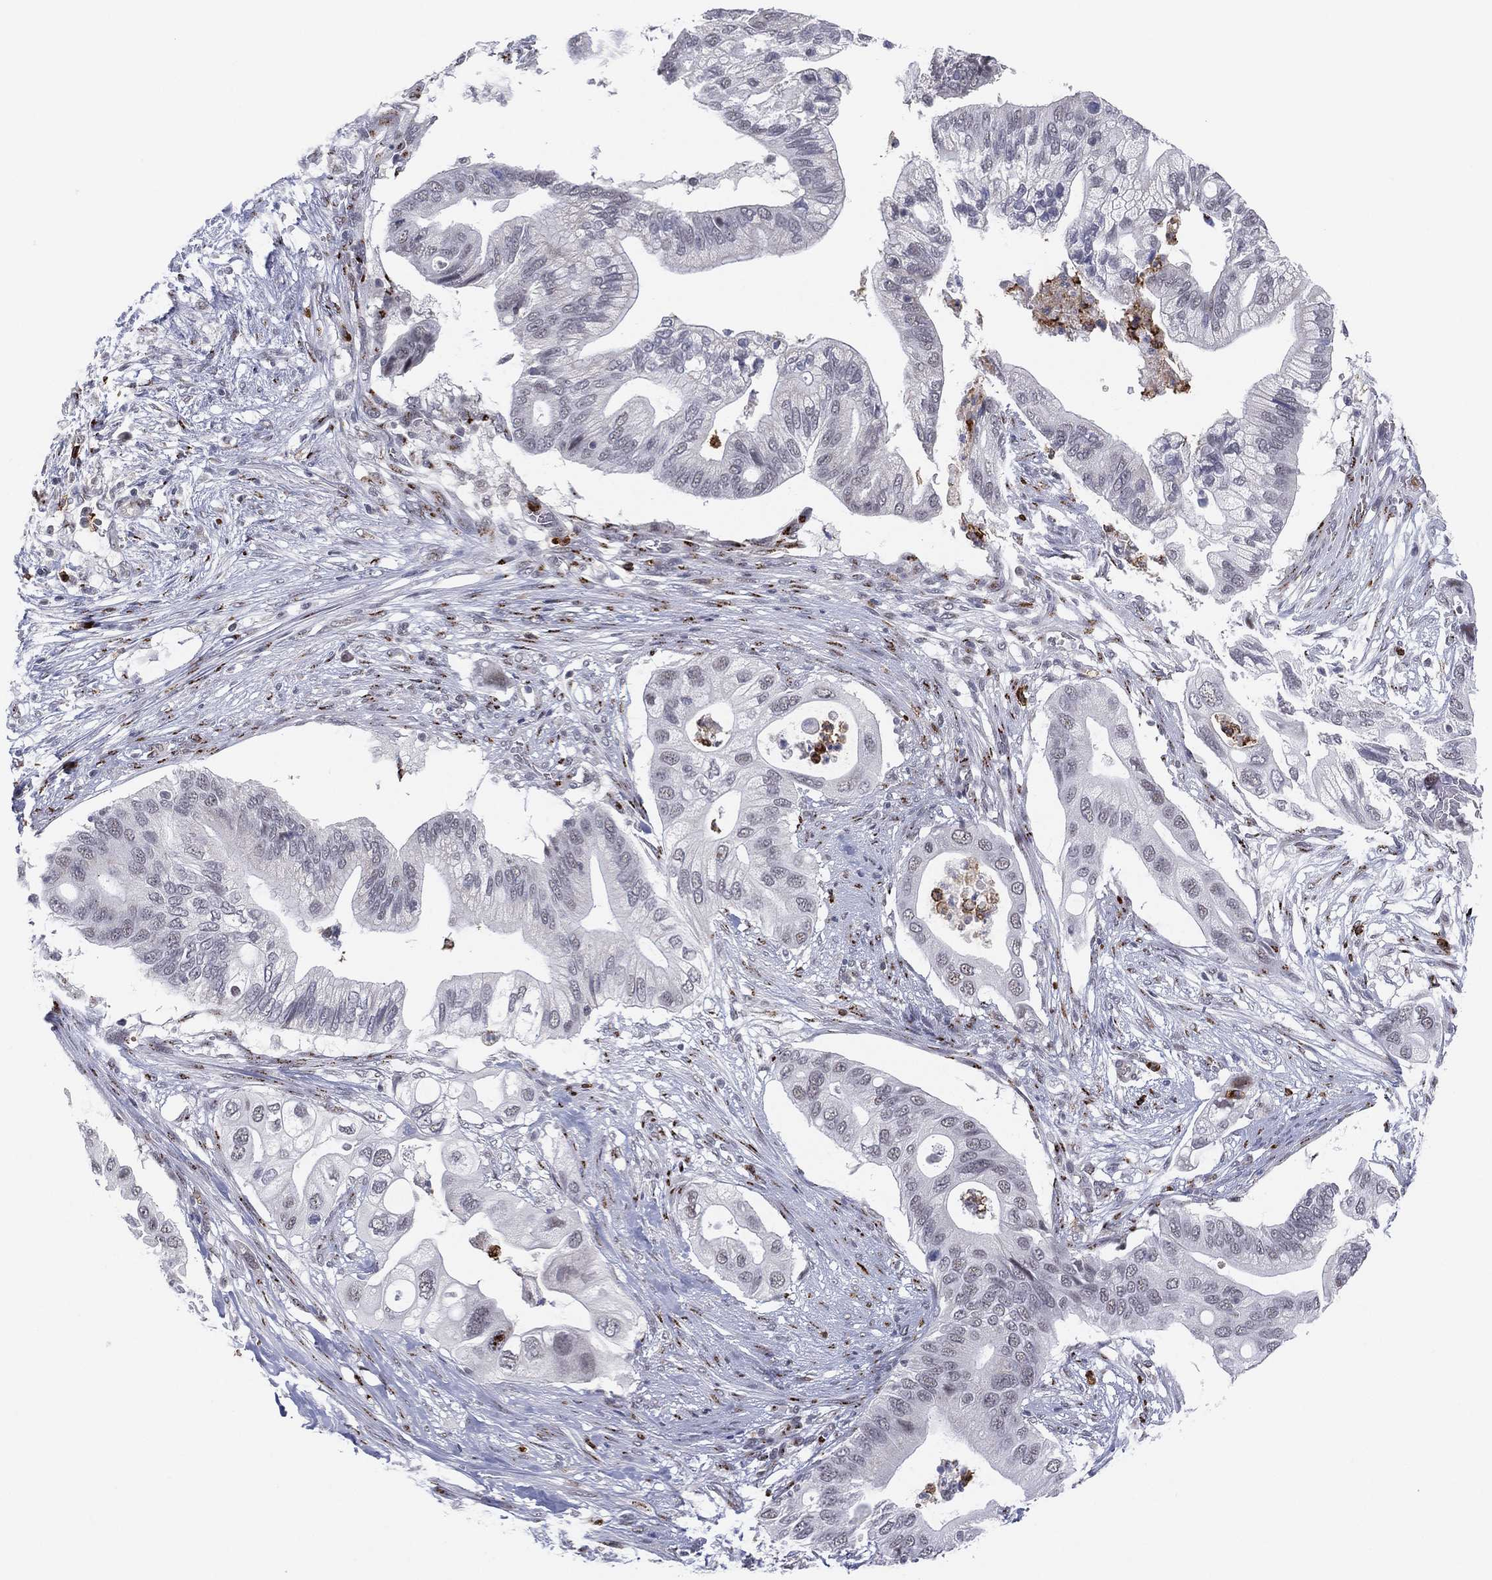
{"staining": {"intensity": "negative", "quantity": "none", "location": "none"}, "tissue": "pancreatic cancer", "cell_type": "Tumor cells", "image_type": "cancer", "snomed": [{"axis": "morphology", "description": "Adenocarcinoma, NOS"}, {"axis": "topography", "description": "Pancreas"}], "caption": "Immunohistochemical staining of adenocarcinoma (pancreatic) displays no significant positivity in tumor cells.", "gene": "CD177", "patient": {"sex": "female", "age": 72}}